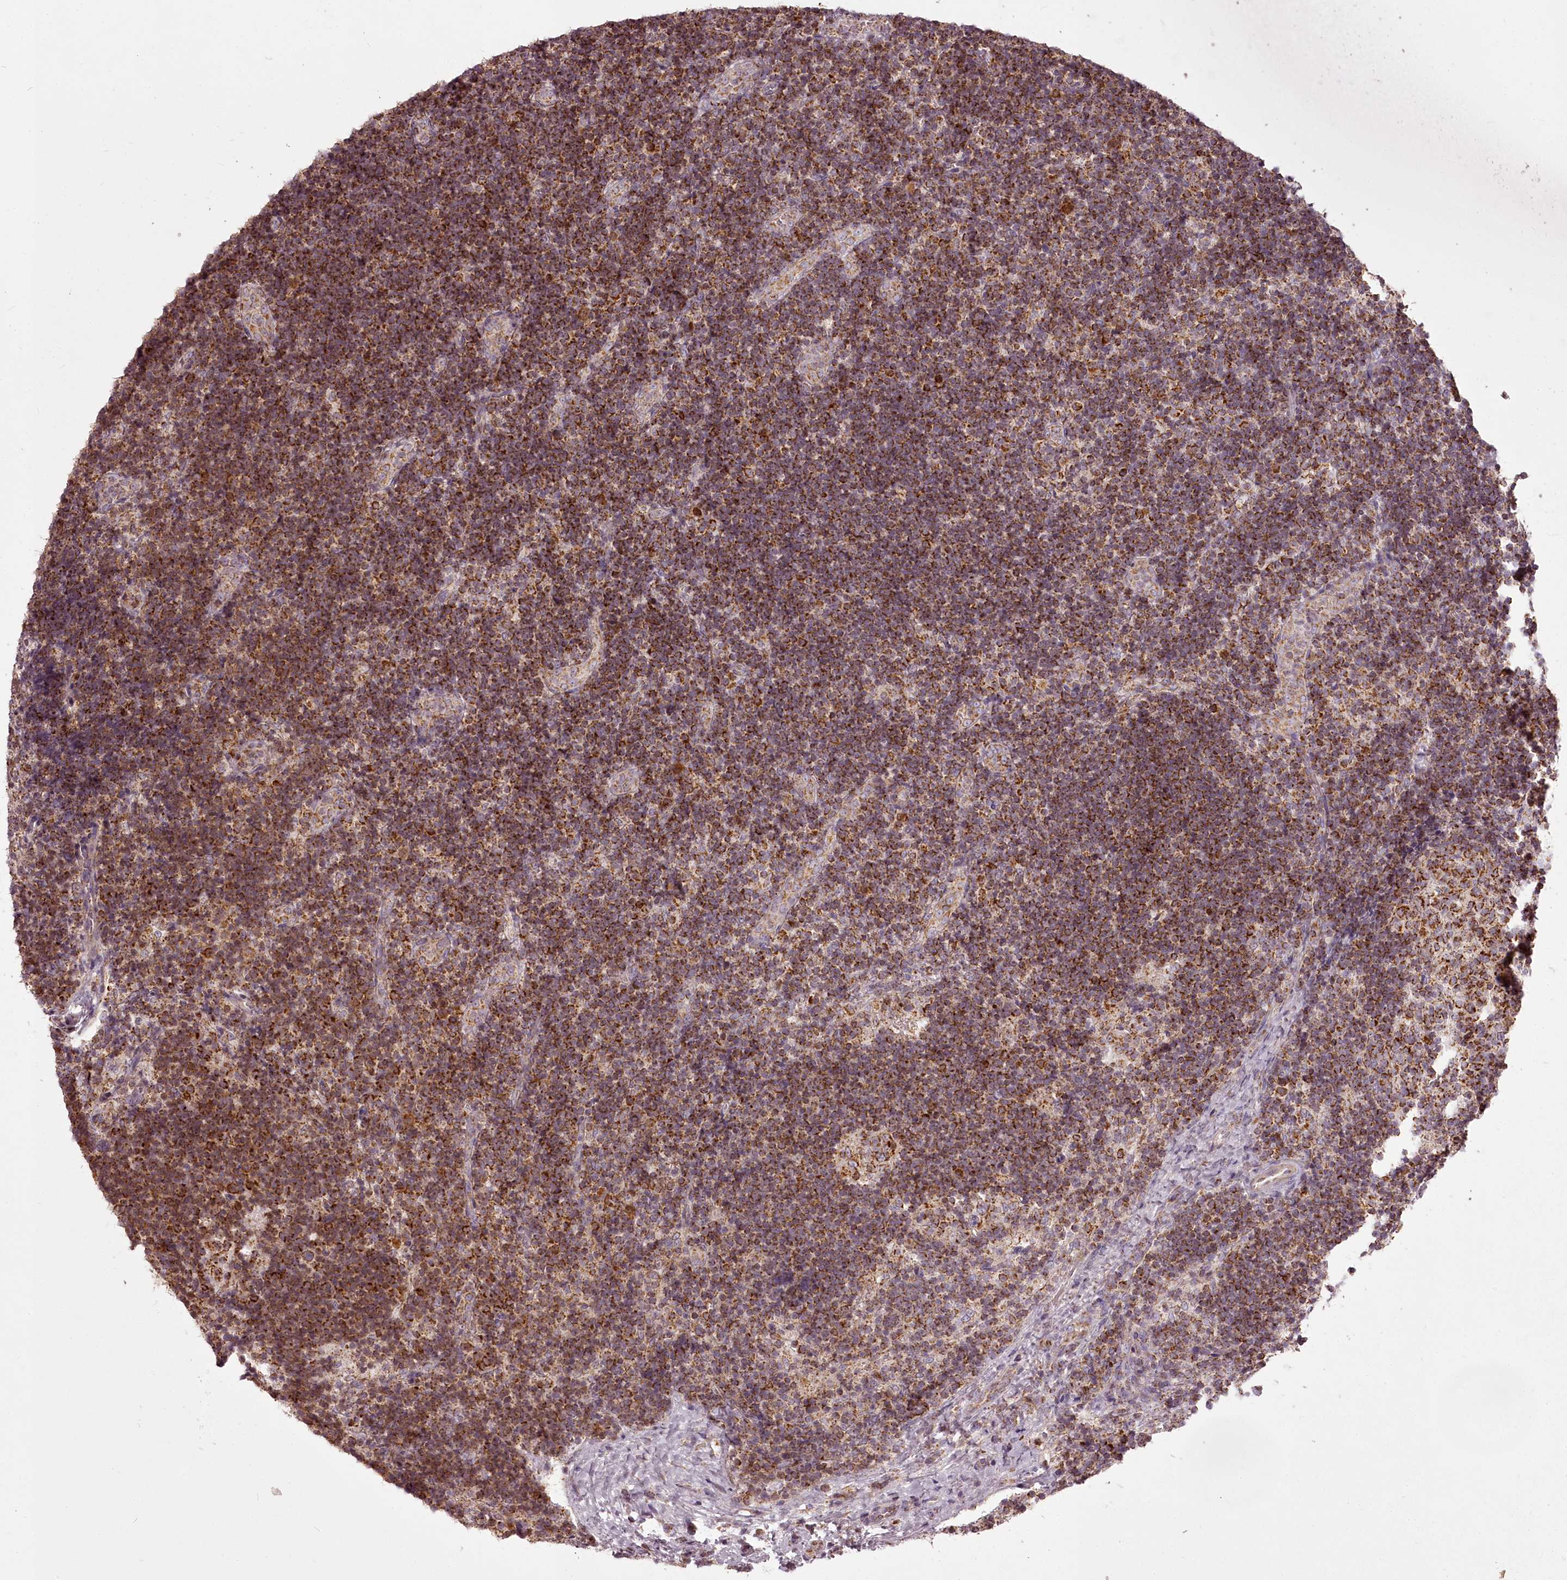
{"staining": {"intensity": "moderate", "quantity": ">75%", "location": "cytoplasmic/membranous"}, "tissue": "lymph node", "cell_type": "Germinal center cells", "image_type": "normal", "snomed": [{"axis": "morphology", "description": "Normal tissue, NOS"}, {"axis": "topography", "description": "Lymph node"}], "caption": "Approximately >75% of germinal center cells in normal human lymph node reveal moderate cytoplasmic/membranous protein staining as visualized by brown immunohistochemical staining.", "gene": "CHCHD2", "patient": {"sex": "female", "age": 22}}